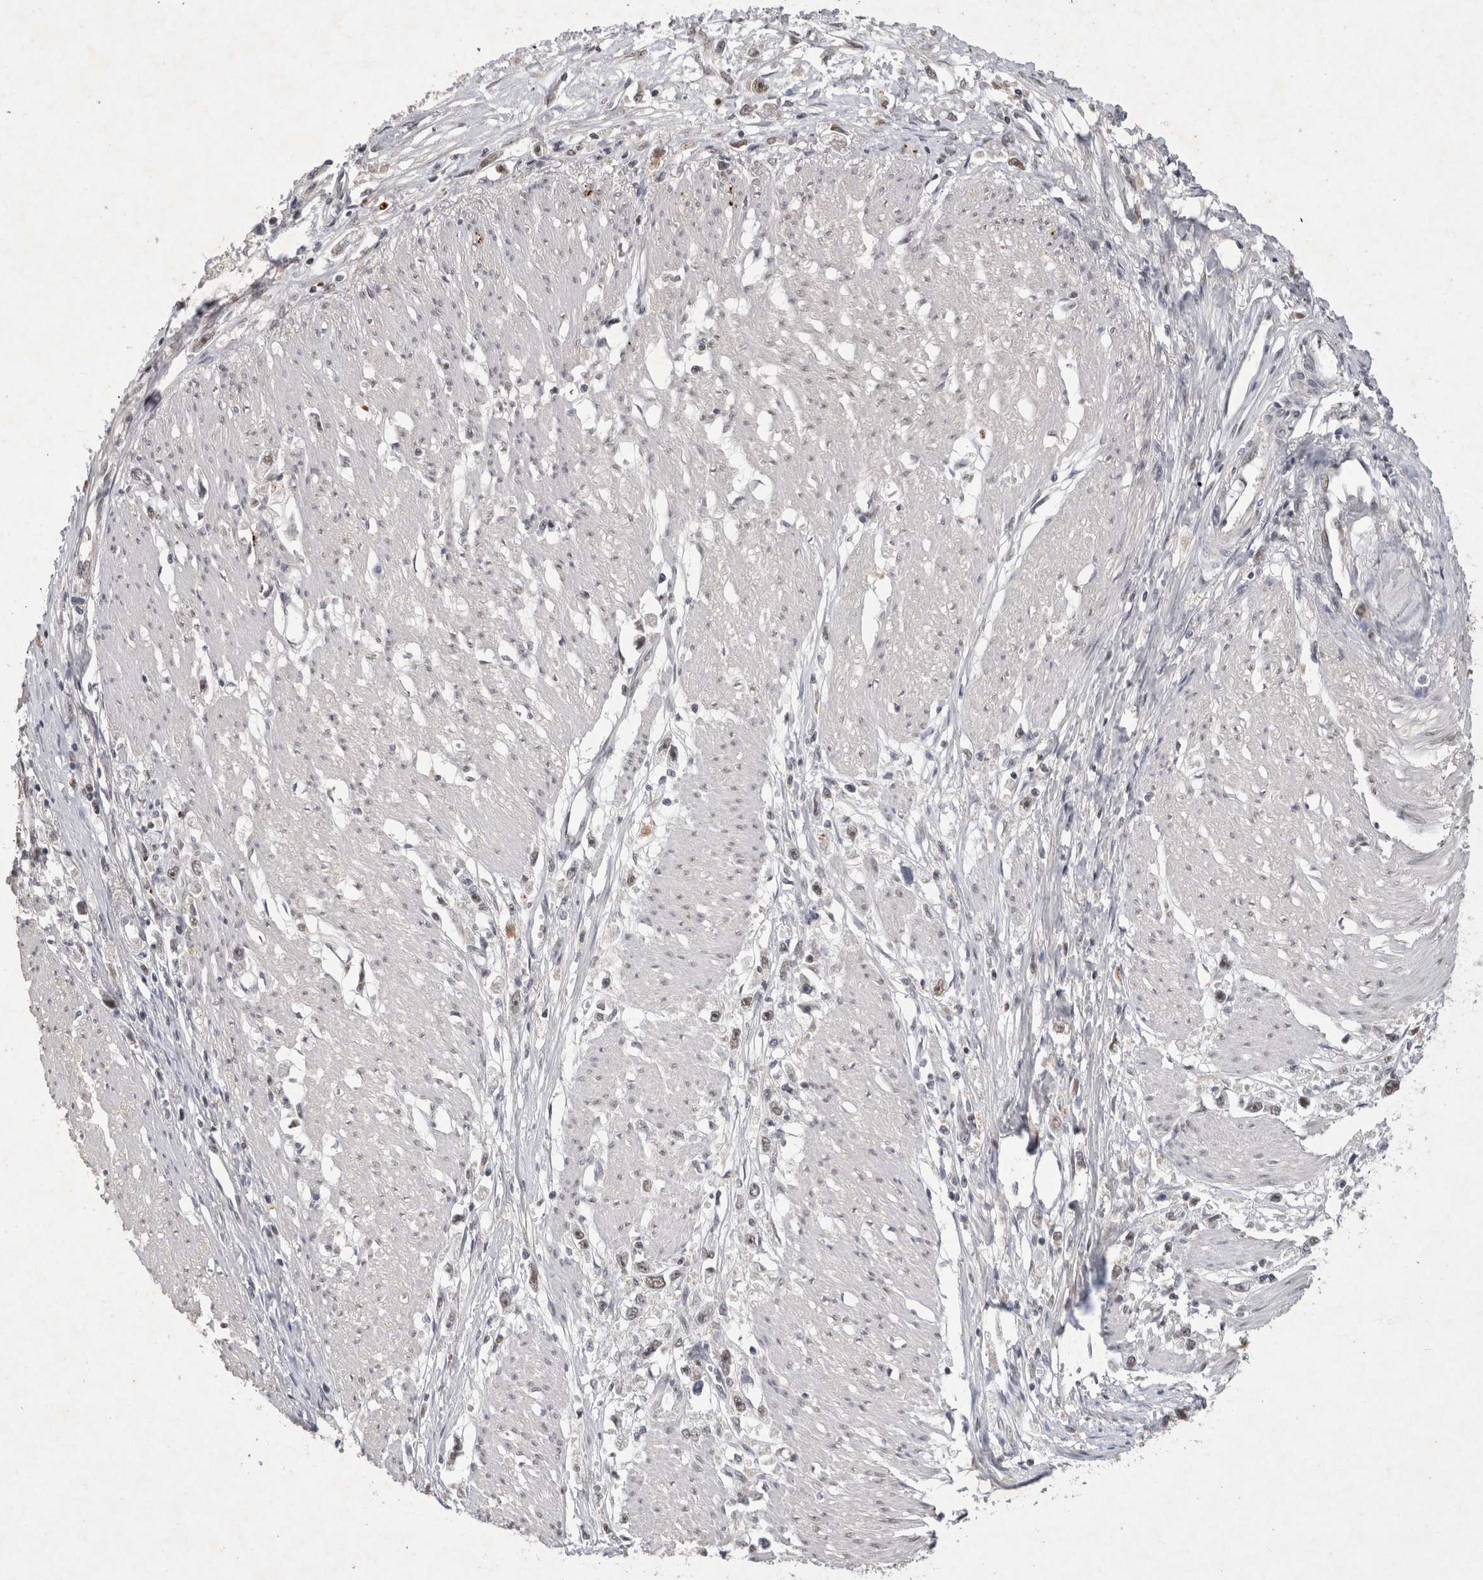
{"staining": {"intensity": "weak", "quantity": ">75%", "location": "nuclear"}, "tissue": "stomach cancer", "cell_type": "Tumor cells", "image_type": "cancer", "snomed": [{"axis": "morphology", "description": "Adenocarcinoma, NOS"}, {"axis": "topography", "description": "Stomach"}], "caption": "Brown immunohistochemical staining in adenocarcinoma (stomach) displays weak nuclear positivity in approximately >75% of tumor cells.", "gene": "XRCC5", "patient": {"sex": "female", "age": 59}}